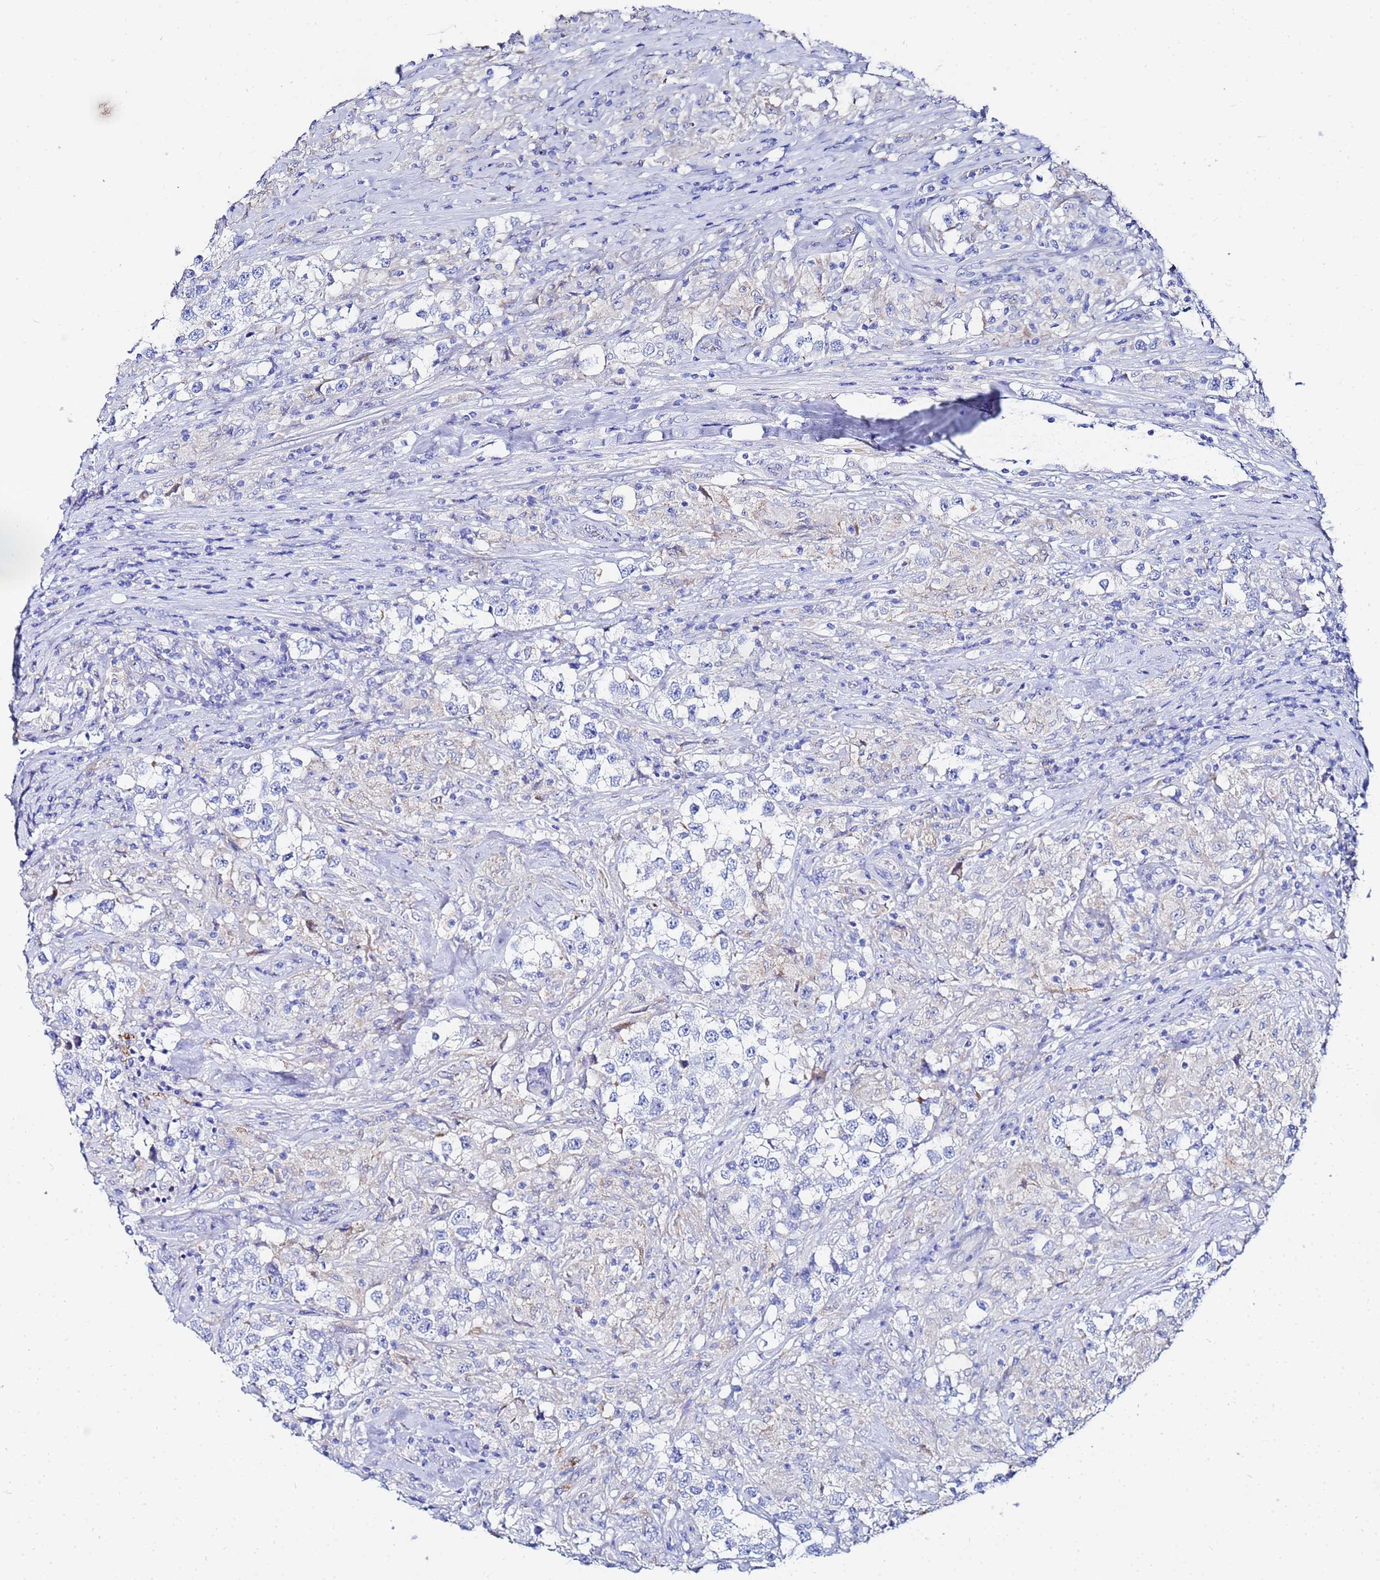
{"staining": {"intensity": "negative", "quantity": "none", "location": "none"}, "tissue": "testis cancer", "cell_type": "Tumor cells", "image_type": "cancer", "snomed": [{"axis": "morphology", "description": "Seminoma, NOS"}, {"axis": "topography", "description": "Testis"}], "caption": "Immunohistochemistry (IHC) photomicrograph of testis cancer stained for a protein (brown), which shows no expression in tumor cells. Brightfield microscopy of immunohistochemistry stained with DAB (3,3'-diaminobenzidine) (brown) and hematoxylin (blue), captured at high magnification.", "gene": "ZNF26", "patient": {"sex": "male", "age": 46}}